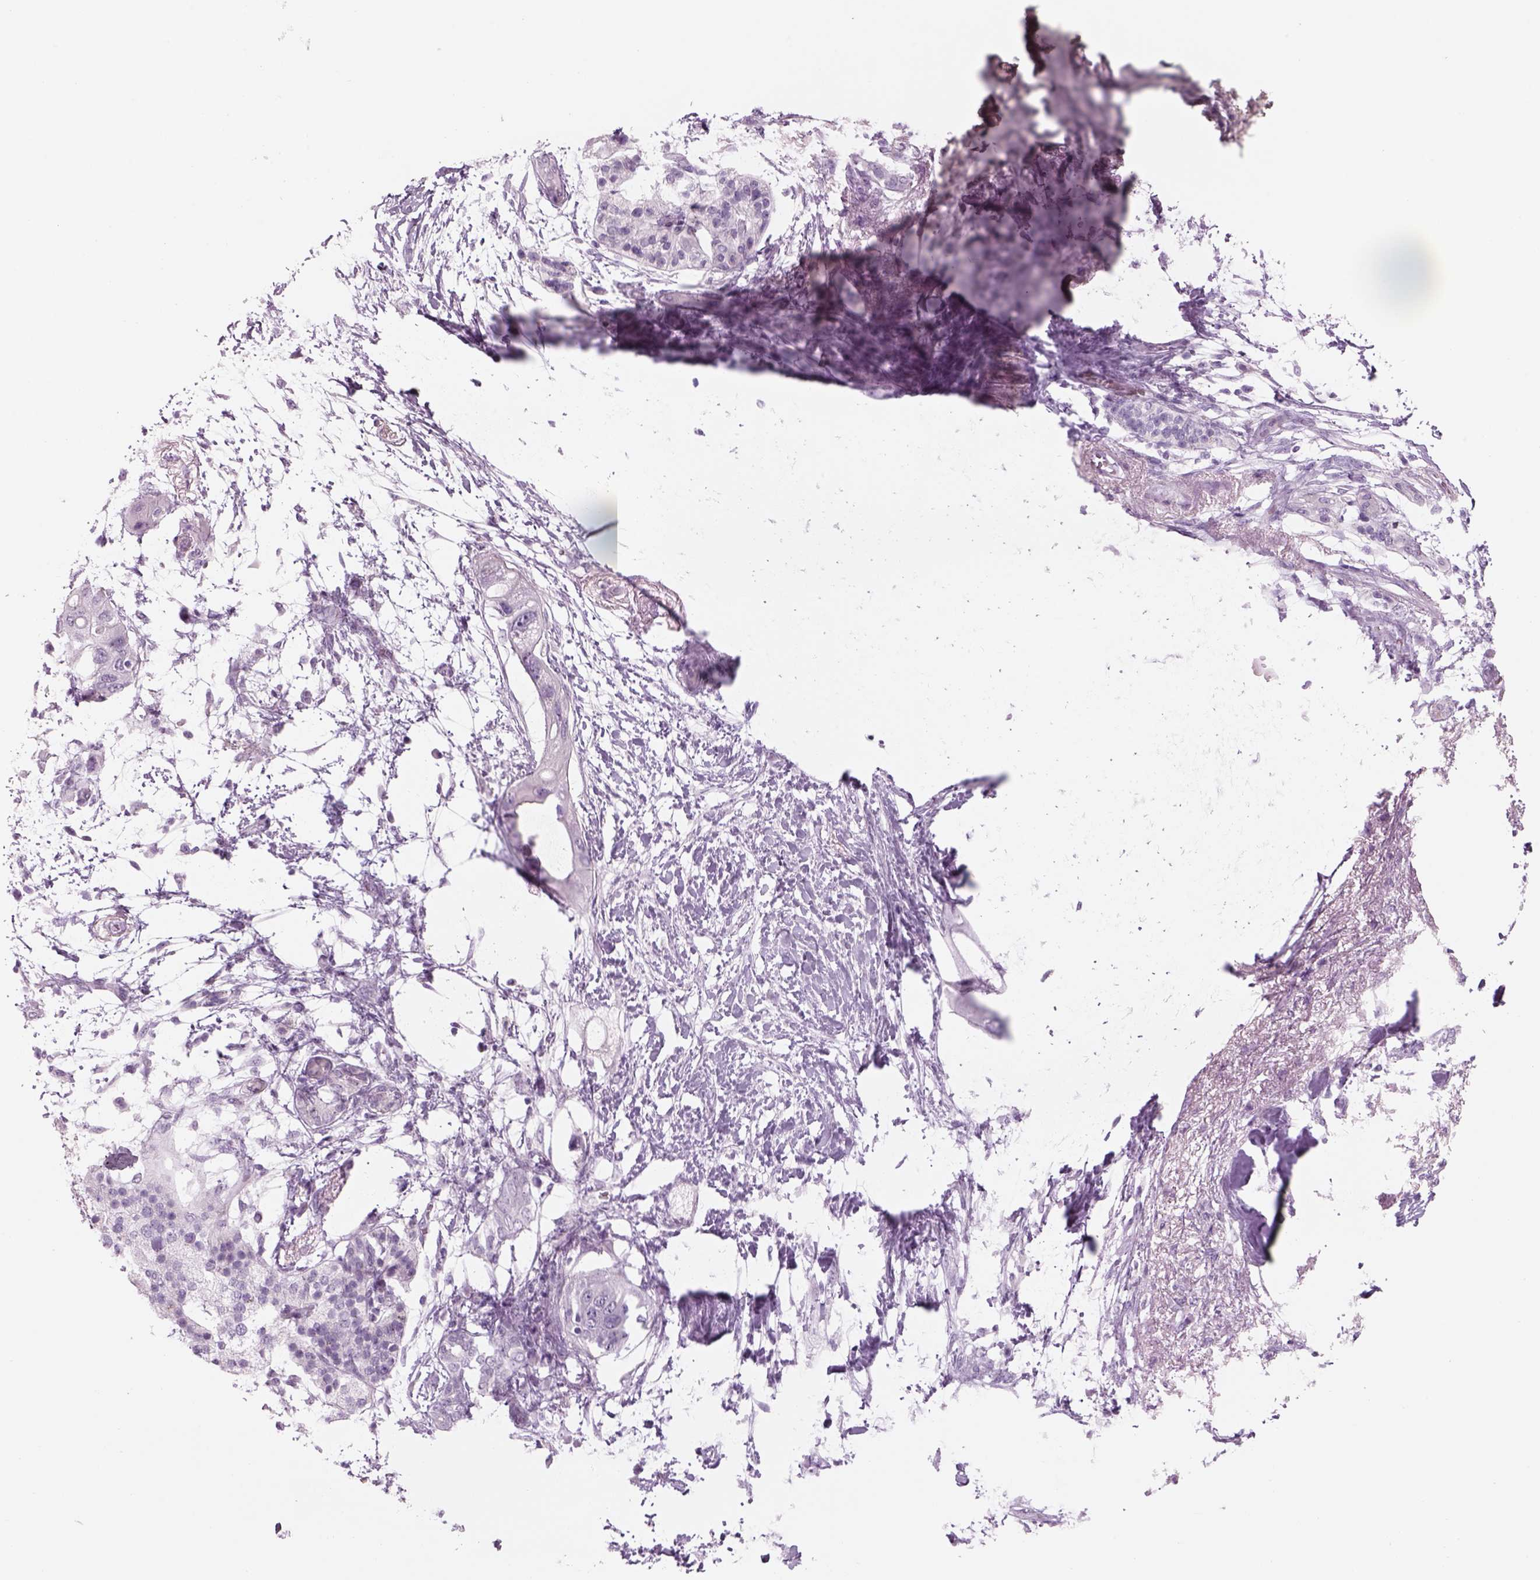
{"staining": {"intensity": "negative", "quantity": "none", "location": "none"}, "tissue": "pancreatic cancer", "cell_type": "Tumor cells", "image_type": "cancer", "snomed": [{"axis": "morphology", "description": "Adenocarcinoma, NOS"}, {"axis": "topography", "description": "Pancreas"}], "caption": "This is an immunohistochemistry (IHC) image of pancreatic cancer (adenocarcinoma). There is no positivity in tumor cells.", "gene": "GAS2L2", "patient": {"sex": "female", "age": 72}}